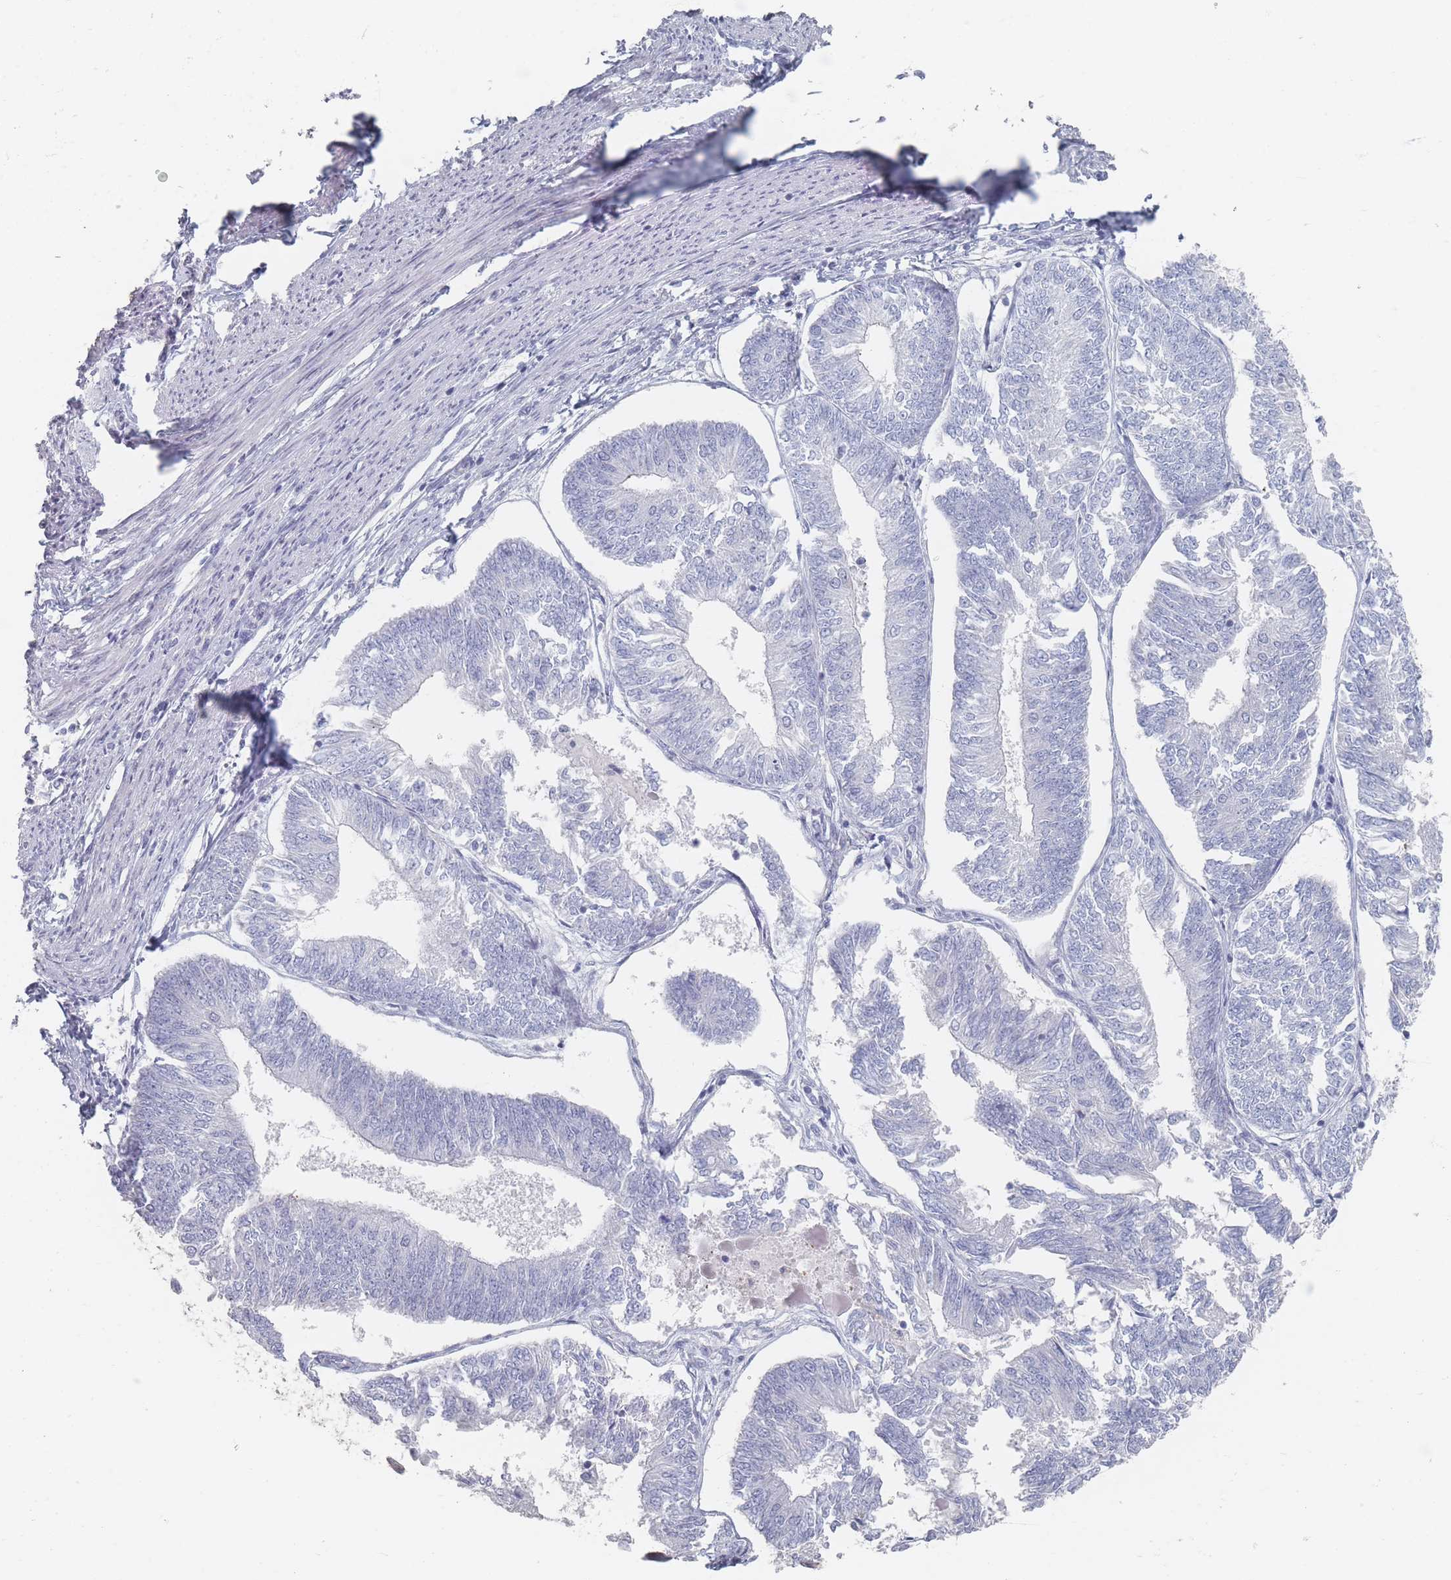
{"staining": {"intensity": "negative", "quantity": "none", "location": "none"}, "tissue": "endometrial cancer", "cell_type": "Tumor cells", "image_type": "cancer", "snomed": [{"axis": "morphology", "description": "Adenocarcinoma, NOS"}, {"axis": "topography", "description": "Endometrium"}], "caption": "IHC photomicrograph of neoplastic tissue: endometrial cancer (adenocarcinoma) stained with DAB (3,3'-diaminobenzidine) demonstrates no significant protein expression in tumor cells. (Brightfield microscopy of DAB (3,3'-diaminobenzidine) immunohistochemistry (IHC) at high magnification).", "gene": "HELZ2", "patient": {"sex": "female", "age": 58}}